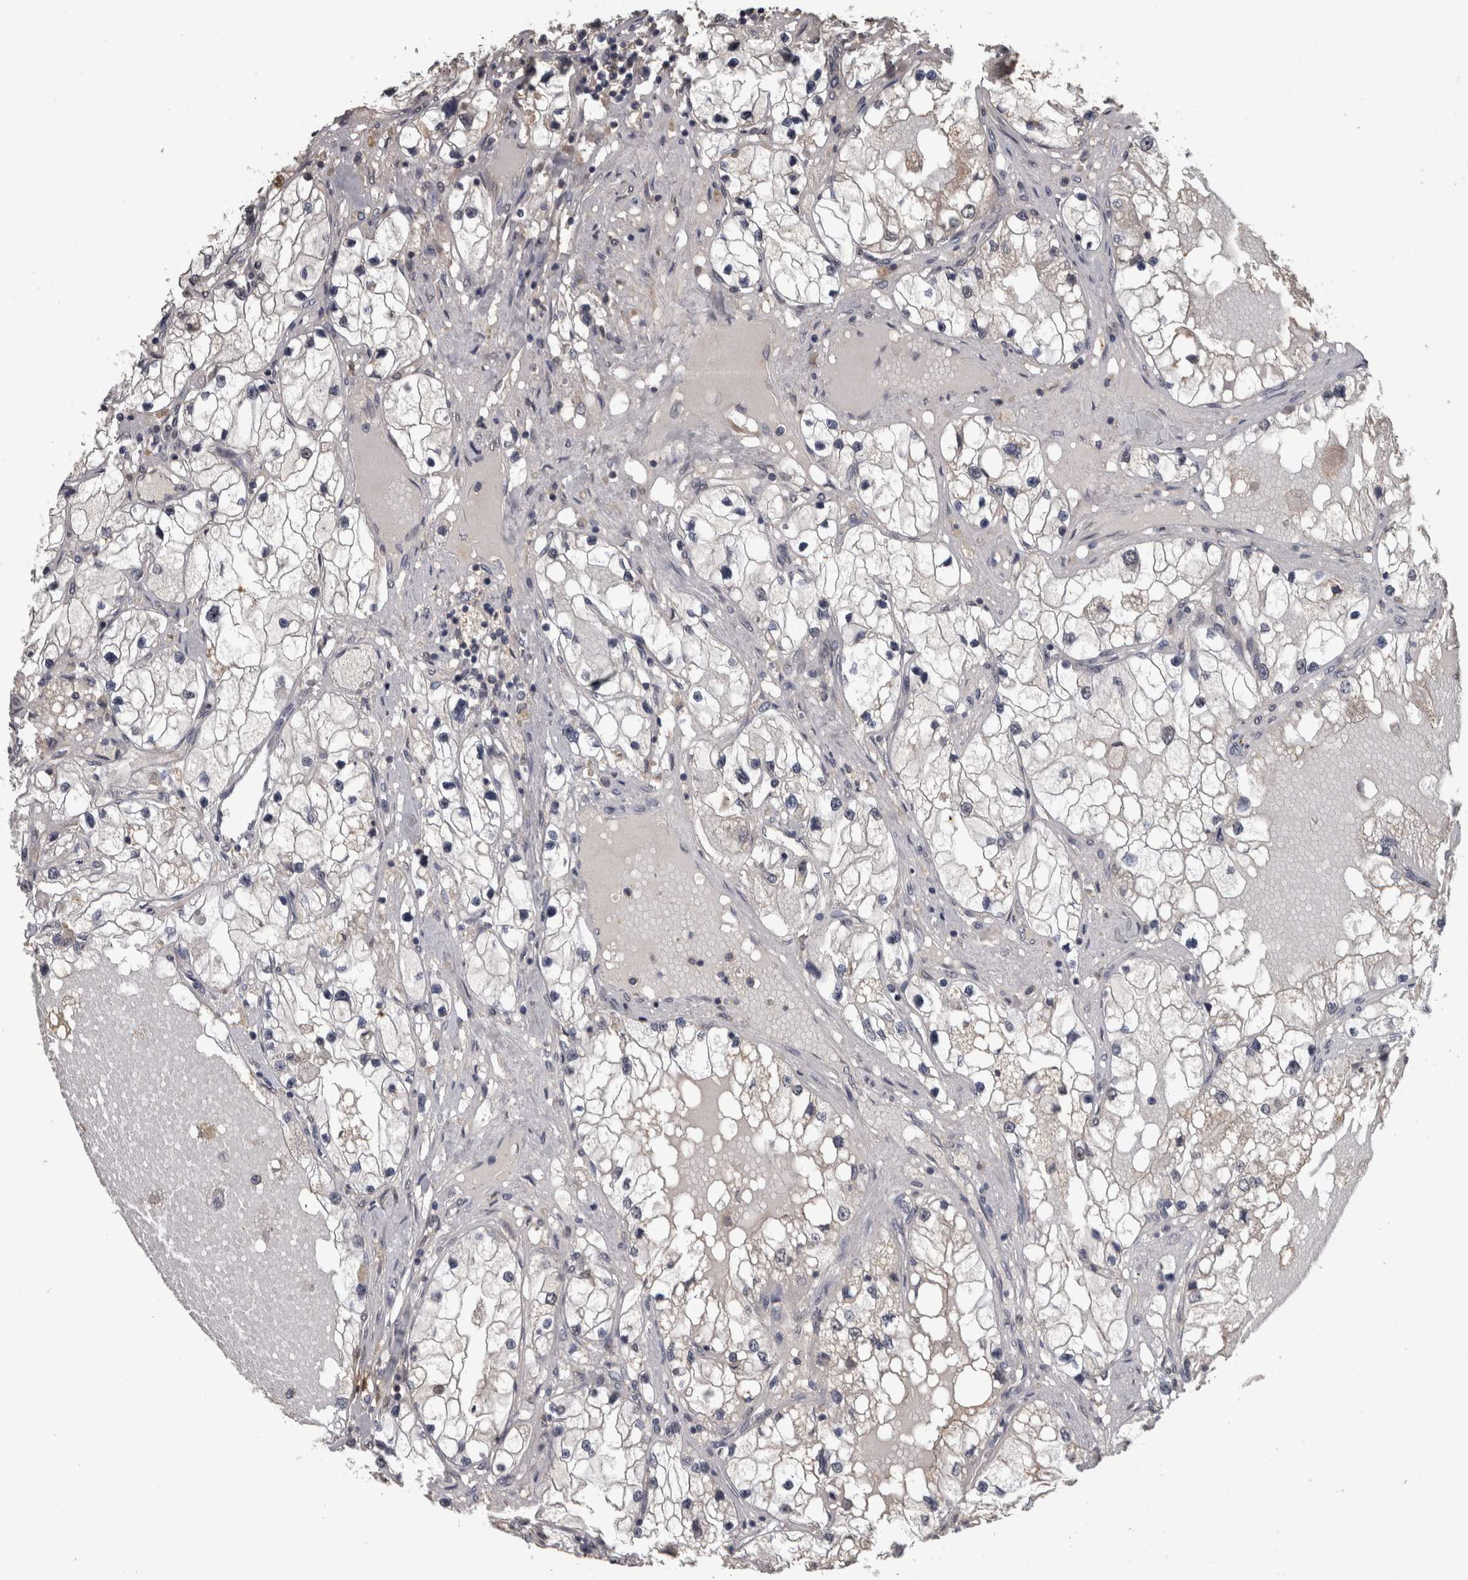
{"staining": {"intensity": "negative", "quantity": "none", "location": "none"}, "tissue": "renal cancer", "cell_type": "Tumor cells", "image_type": "cancer", "snomed": [{"axis": "morphology", "description": "Adenocarcinoma, NOS"}, {"axis": "topography", "description": "Kidney"}], "caption": "This is an IHC image of adenocarcinoma (renal). There is no staining in tumor cells.", "gene": "PIK3AP1", "patient": {"sex": "male", "age": 68}}